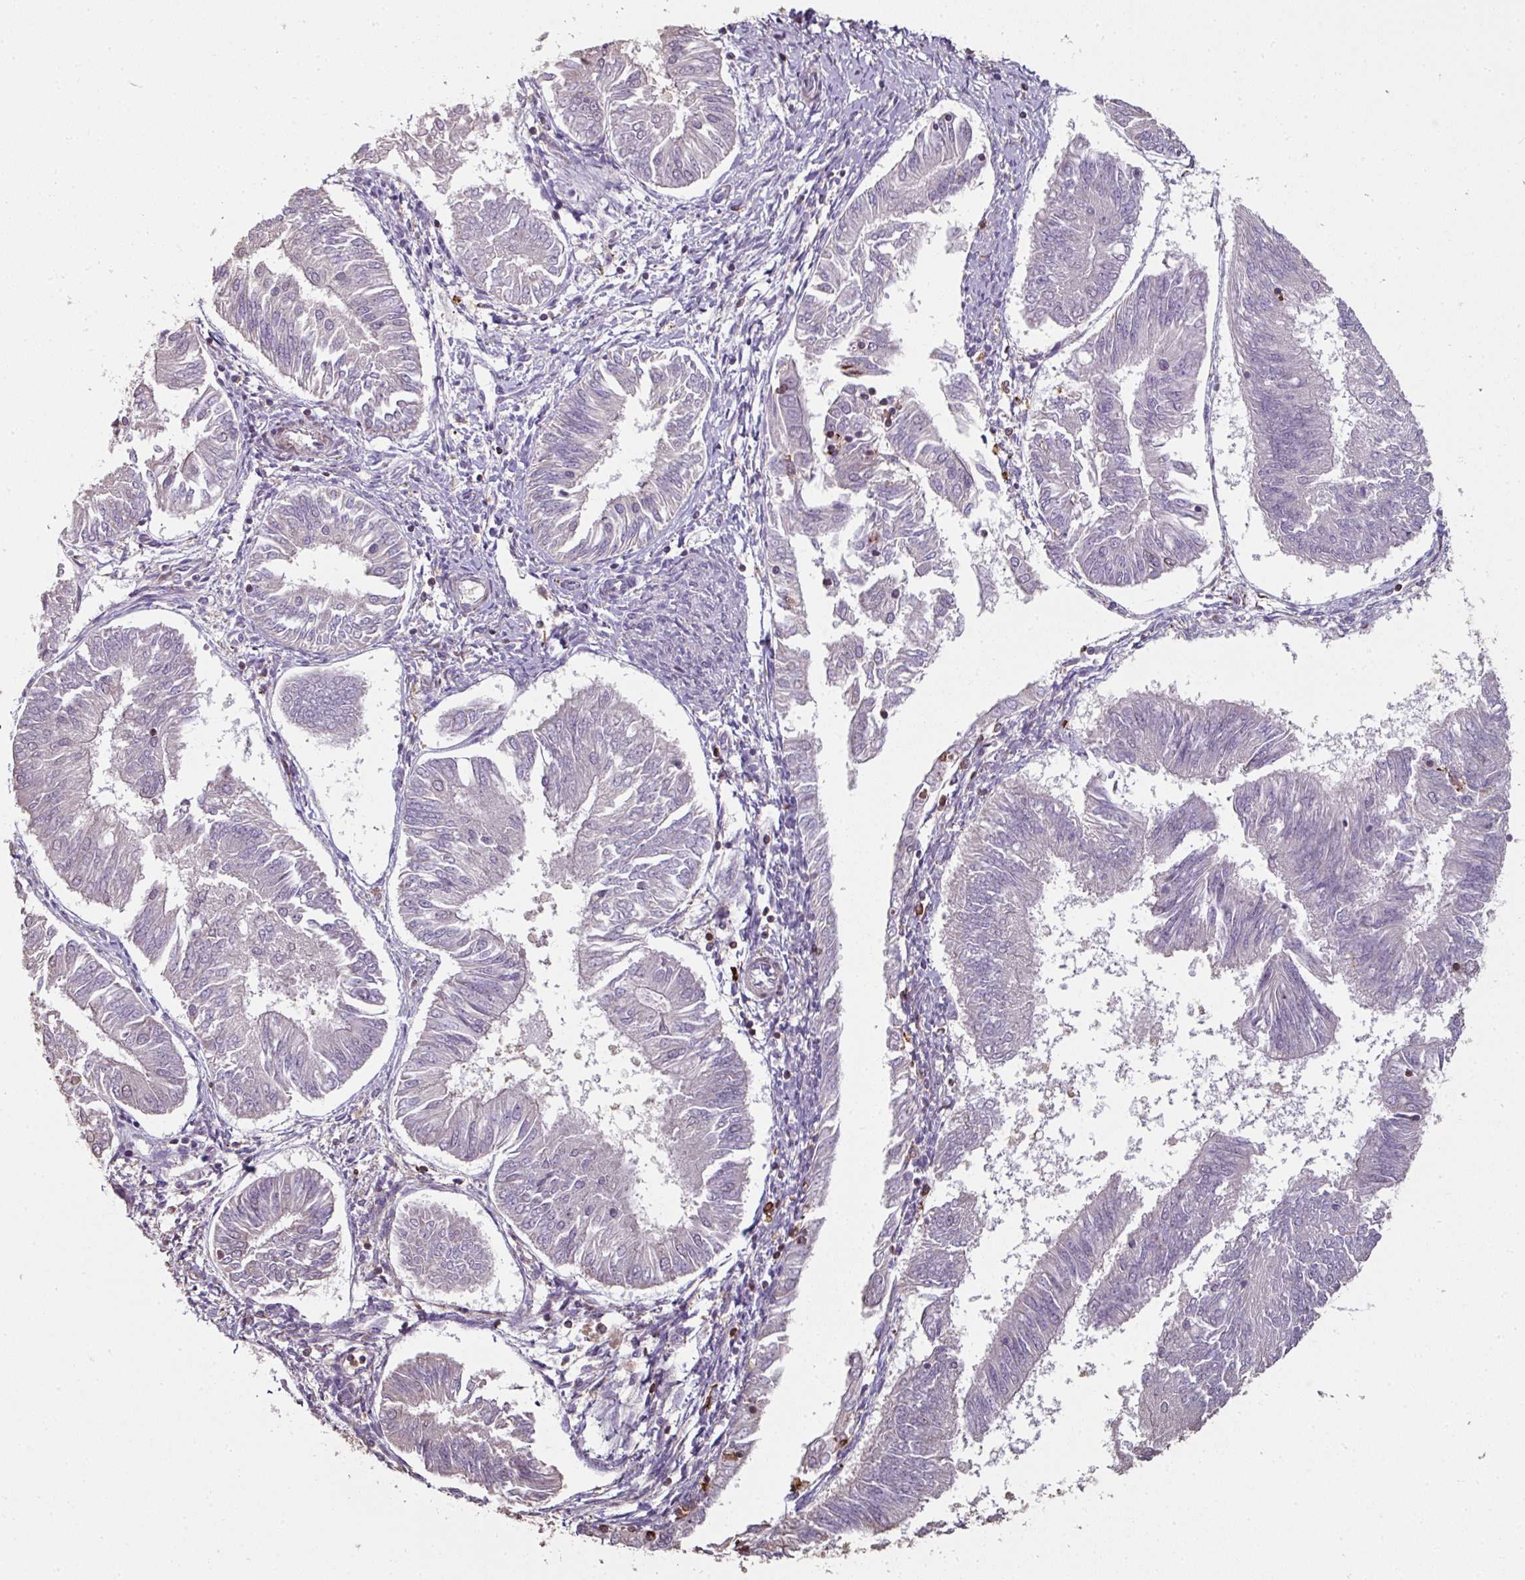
{"staining": {"intensity": "weak", "quantity": "<25%", "location": "cytoplasmic/membranous"}, "tissue": "endometrial cancer", "cell_type": "Tumor cells", "image_type": "cancer", "snomed": [{"axis": "morphology", "description": "Adenocarcinoma, NOS"}, {"axis": "topography", "description": "Endometrium"}], "caption": "Immunohistochemistry (IHC) histopathology image of neoplastic tissue: human endometrial adenocarcinoma stained with DAB displays no significant protein positivity in tumor cells.", "gene": "OLFML2B", "patient": {"sex": "female", "age": 58}}